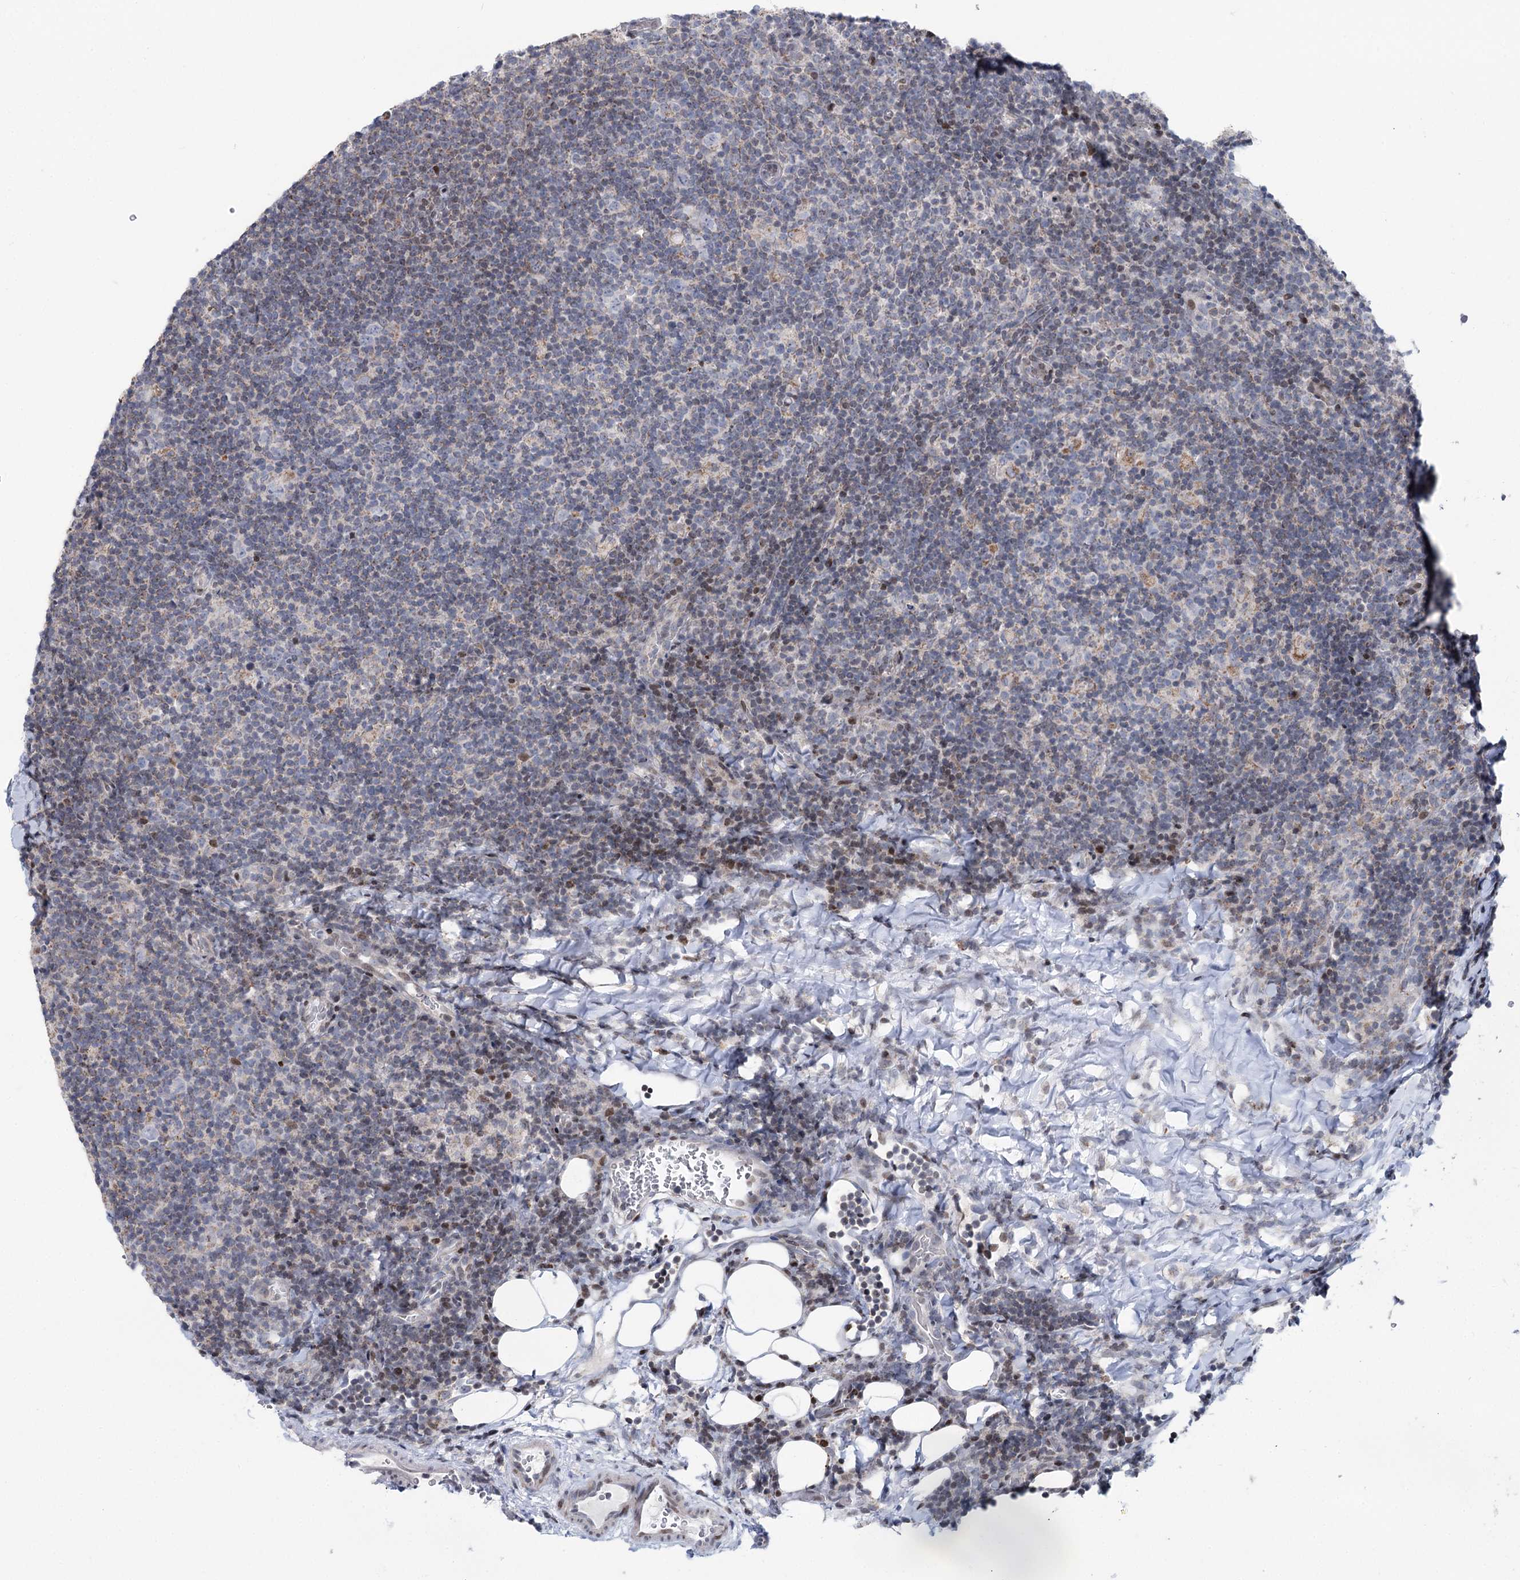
{"staining": {"intensity": "negative", "quantity": "none", "location": "none"}, "tissue": "lymphoma", "cell_type": "Tumor cells", "image_type": "cancer", "snomed": [{"axis": "morphology", "description": "Hodgkin's disease, NOS"}, {"axis": "topography", "description": "Lymph node"}], "caption": "Immunohistochemistry of human Hodgkin's disease reveals no staining in tumor cells.", "gene": "PTGR1", "patient": {"sex": "female", "age": 57}}